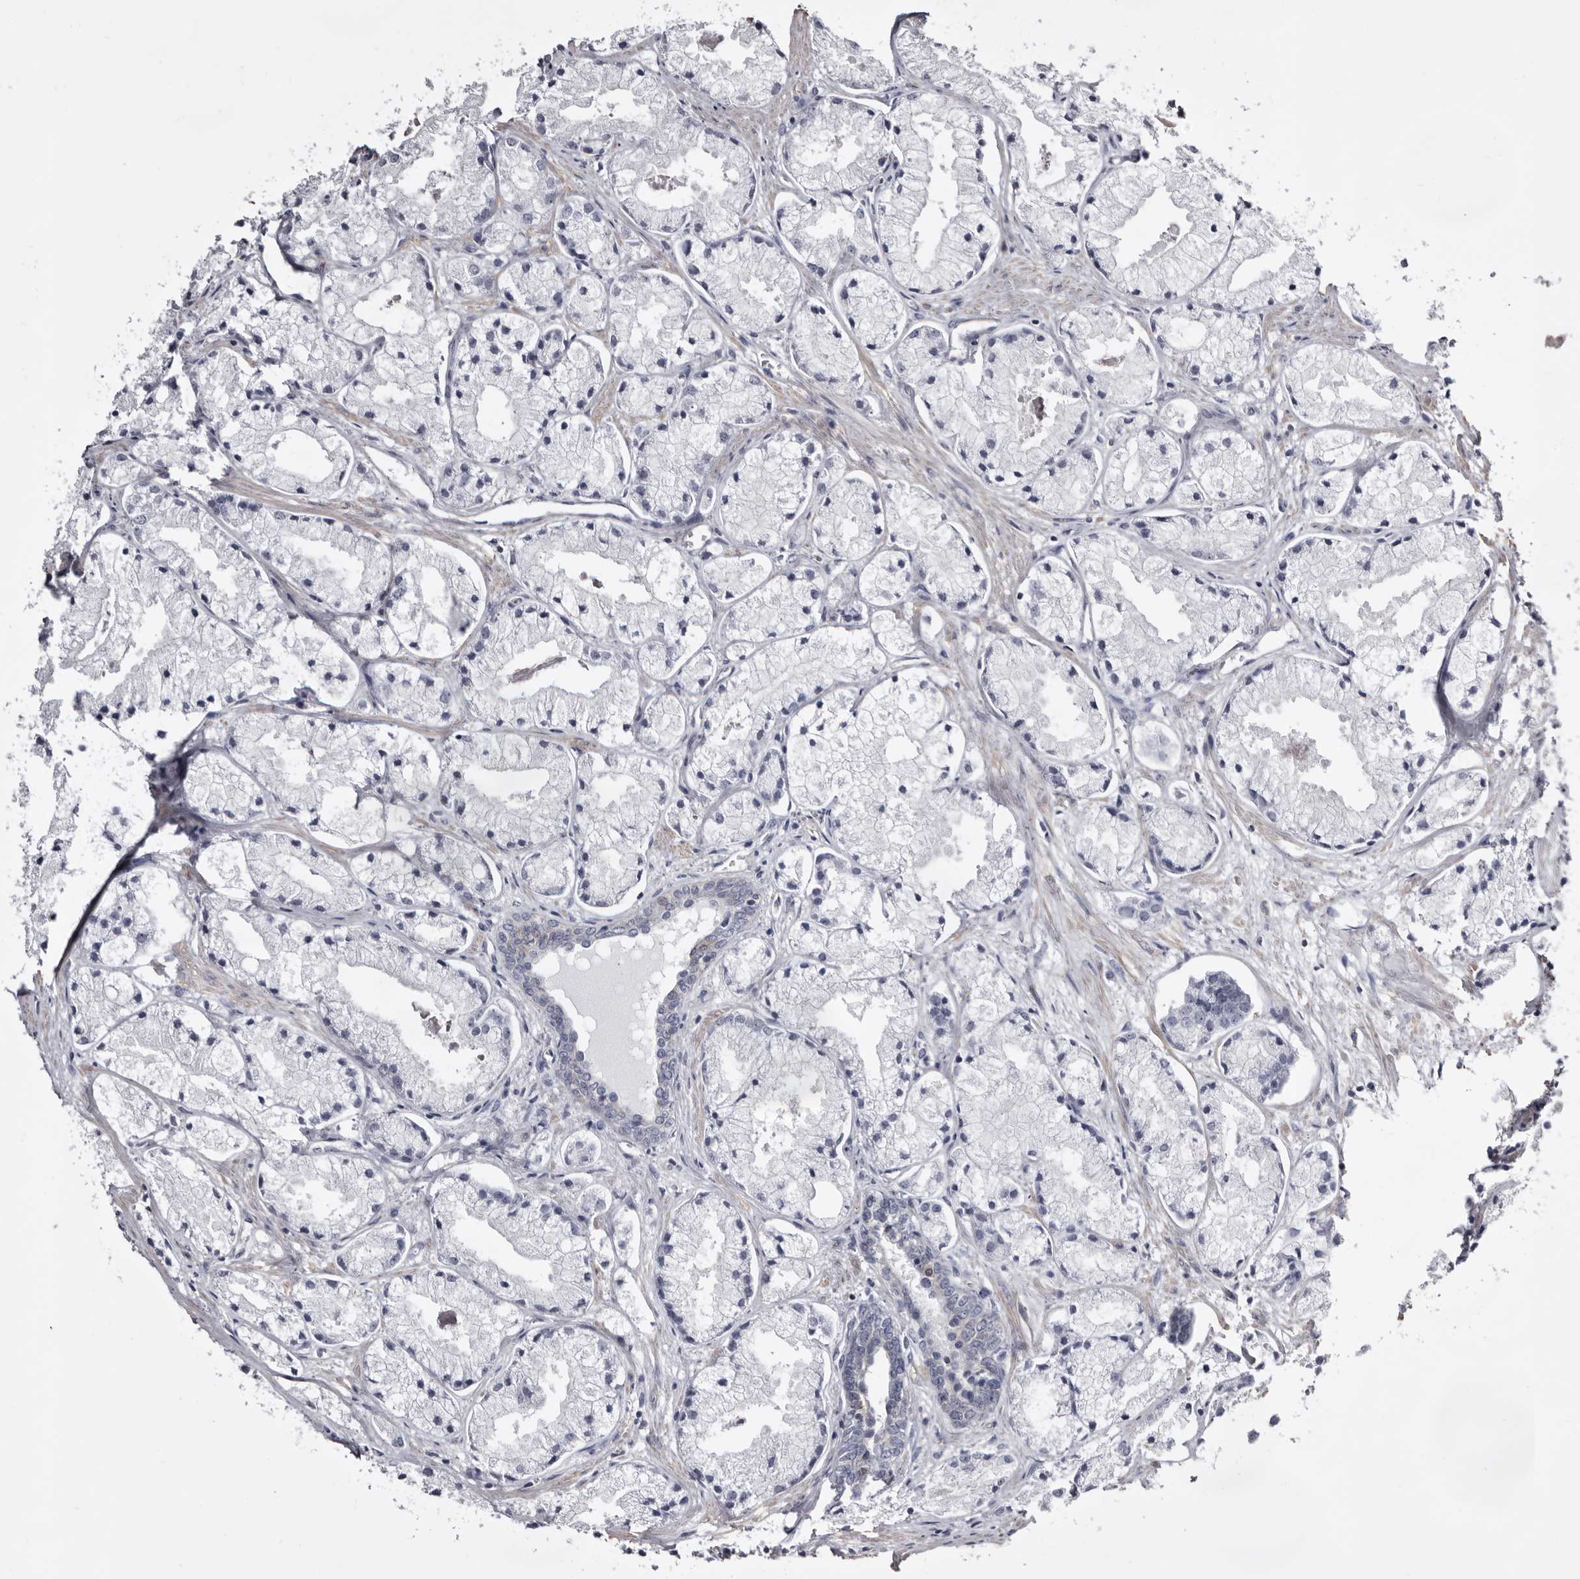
{"staining": {"intensity": "negative", "quantity": "none", "location": "none"}, "tissue": "prostate cancer", "cell_type": "Tumor cells", "image_type": "cancer", "snomed": [{"axis": "morphology", "description": "Adenocarcinoma, High grade"}, {"axis": "topography", "description": "Prostate"}], "caption": "DAB immunohistochemical staining of human prostate high-grade adenocarcinoma shows no significant positivity in tumor cells.", "gene": "LAD1", "patient": {"sex": "male", "age": 50}}